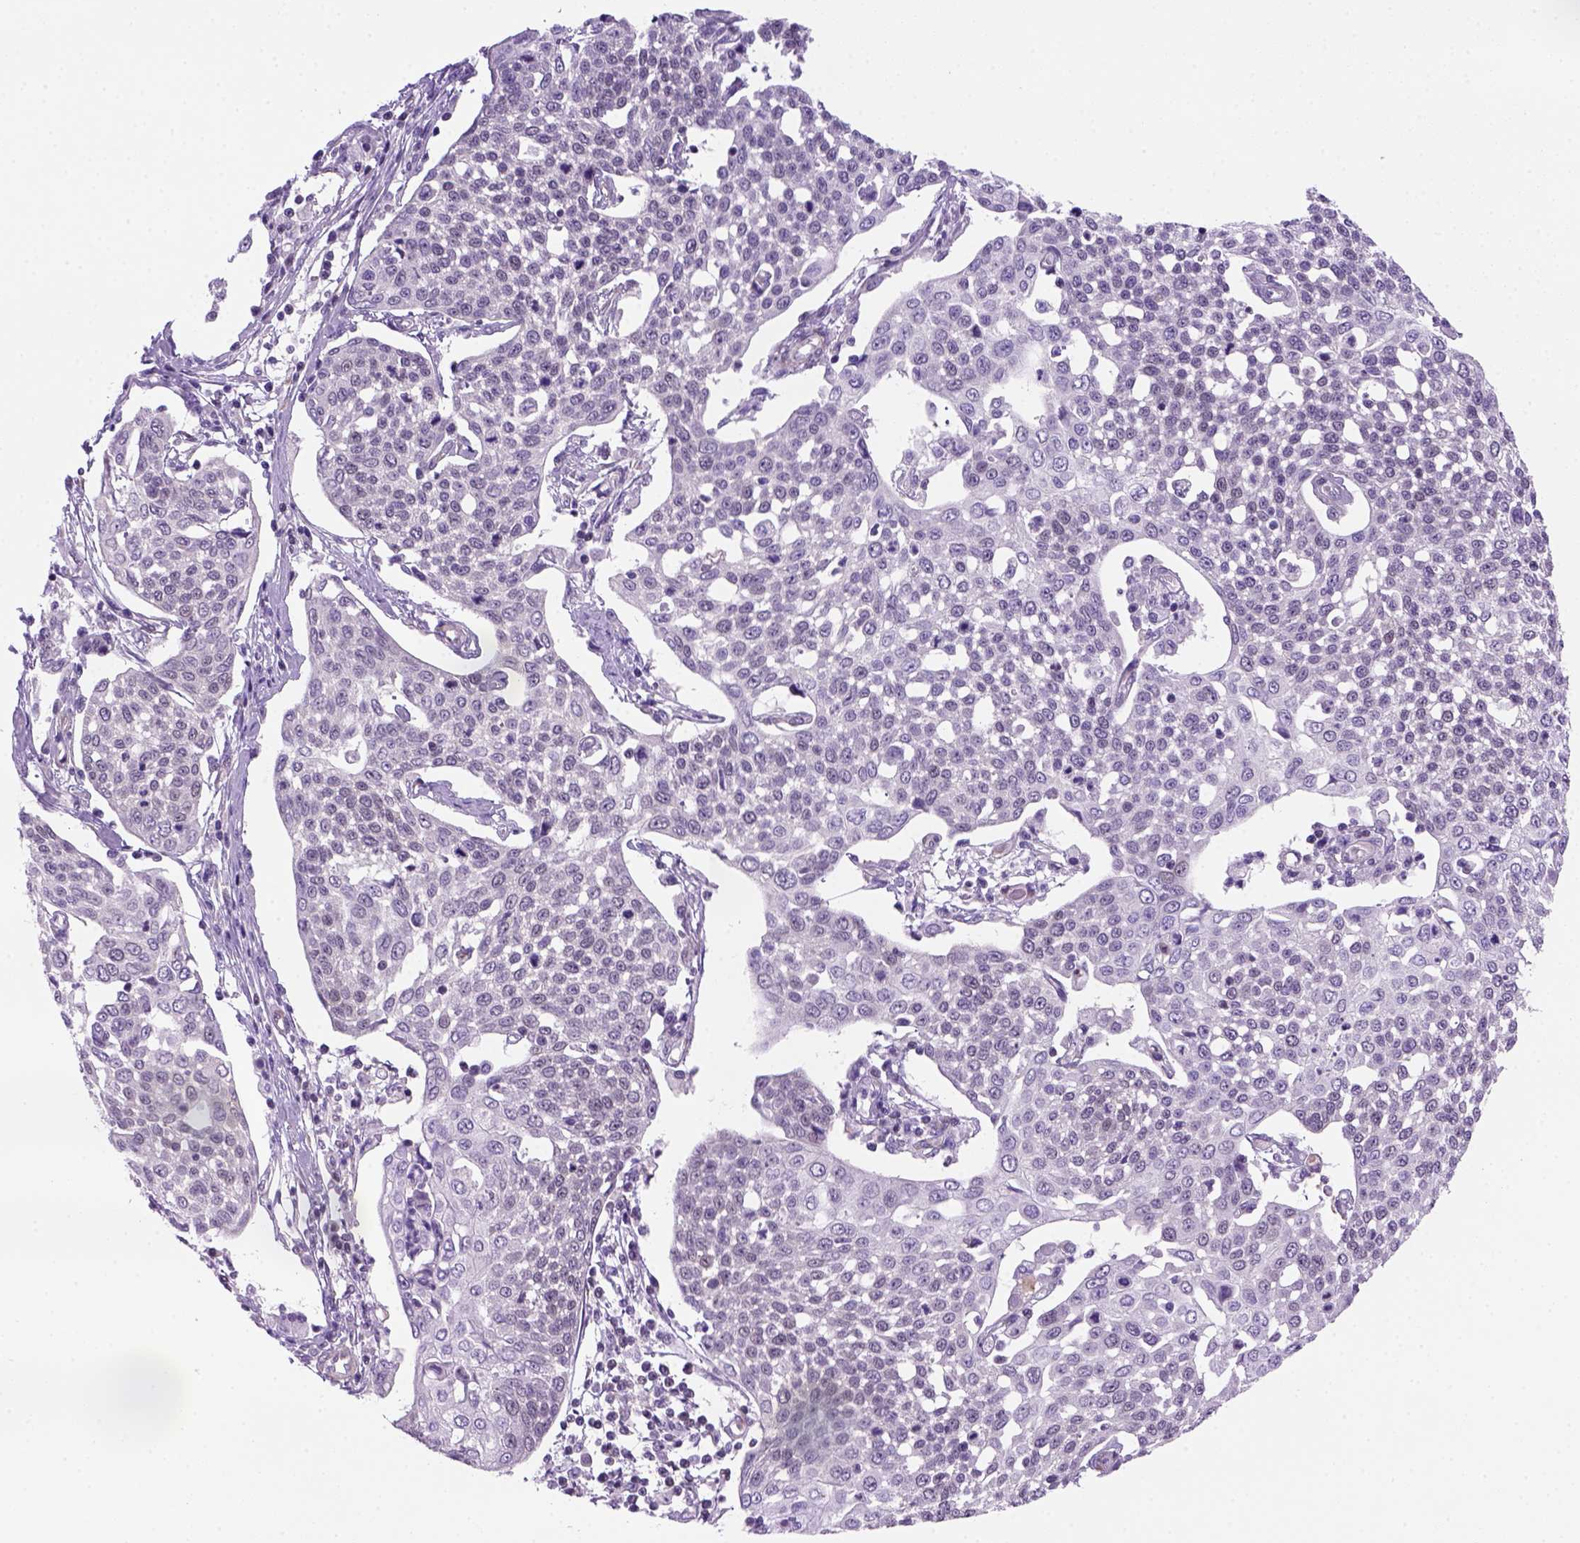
{"staining": {"intensity": "negative", "quantity": "none", "location": "none"}, "tissue": "cervical cancer", "cell_type": "Tumor cells", "image_type": "cancer", "snomed": [{"axis": "morphology", "description": "Squamous cell carcinoma, NOS"}, {"axis": "topography", "description": "Cervix"}], "caption": "The immunohistochemistry photomicrograph has no significant staining in tumor cells of squamous cell carcinoma (cervical) tissue. (Stains: DAB immunohistochemistry with hematoxylin counter stain, Microscopy: brightfield microscopy at high magnification).", "gene": "MGMT", "patient": {"sex": "female", "age": 34}}